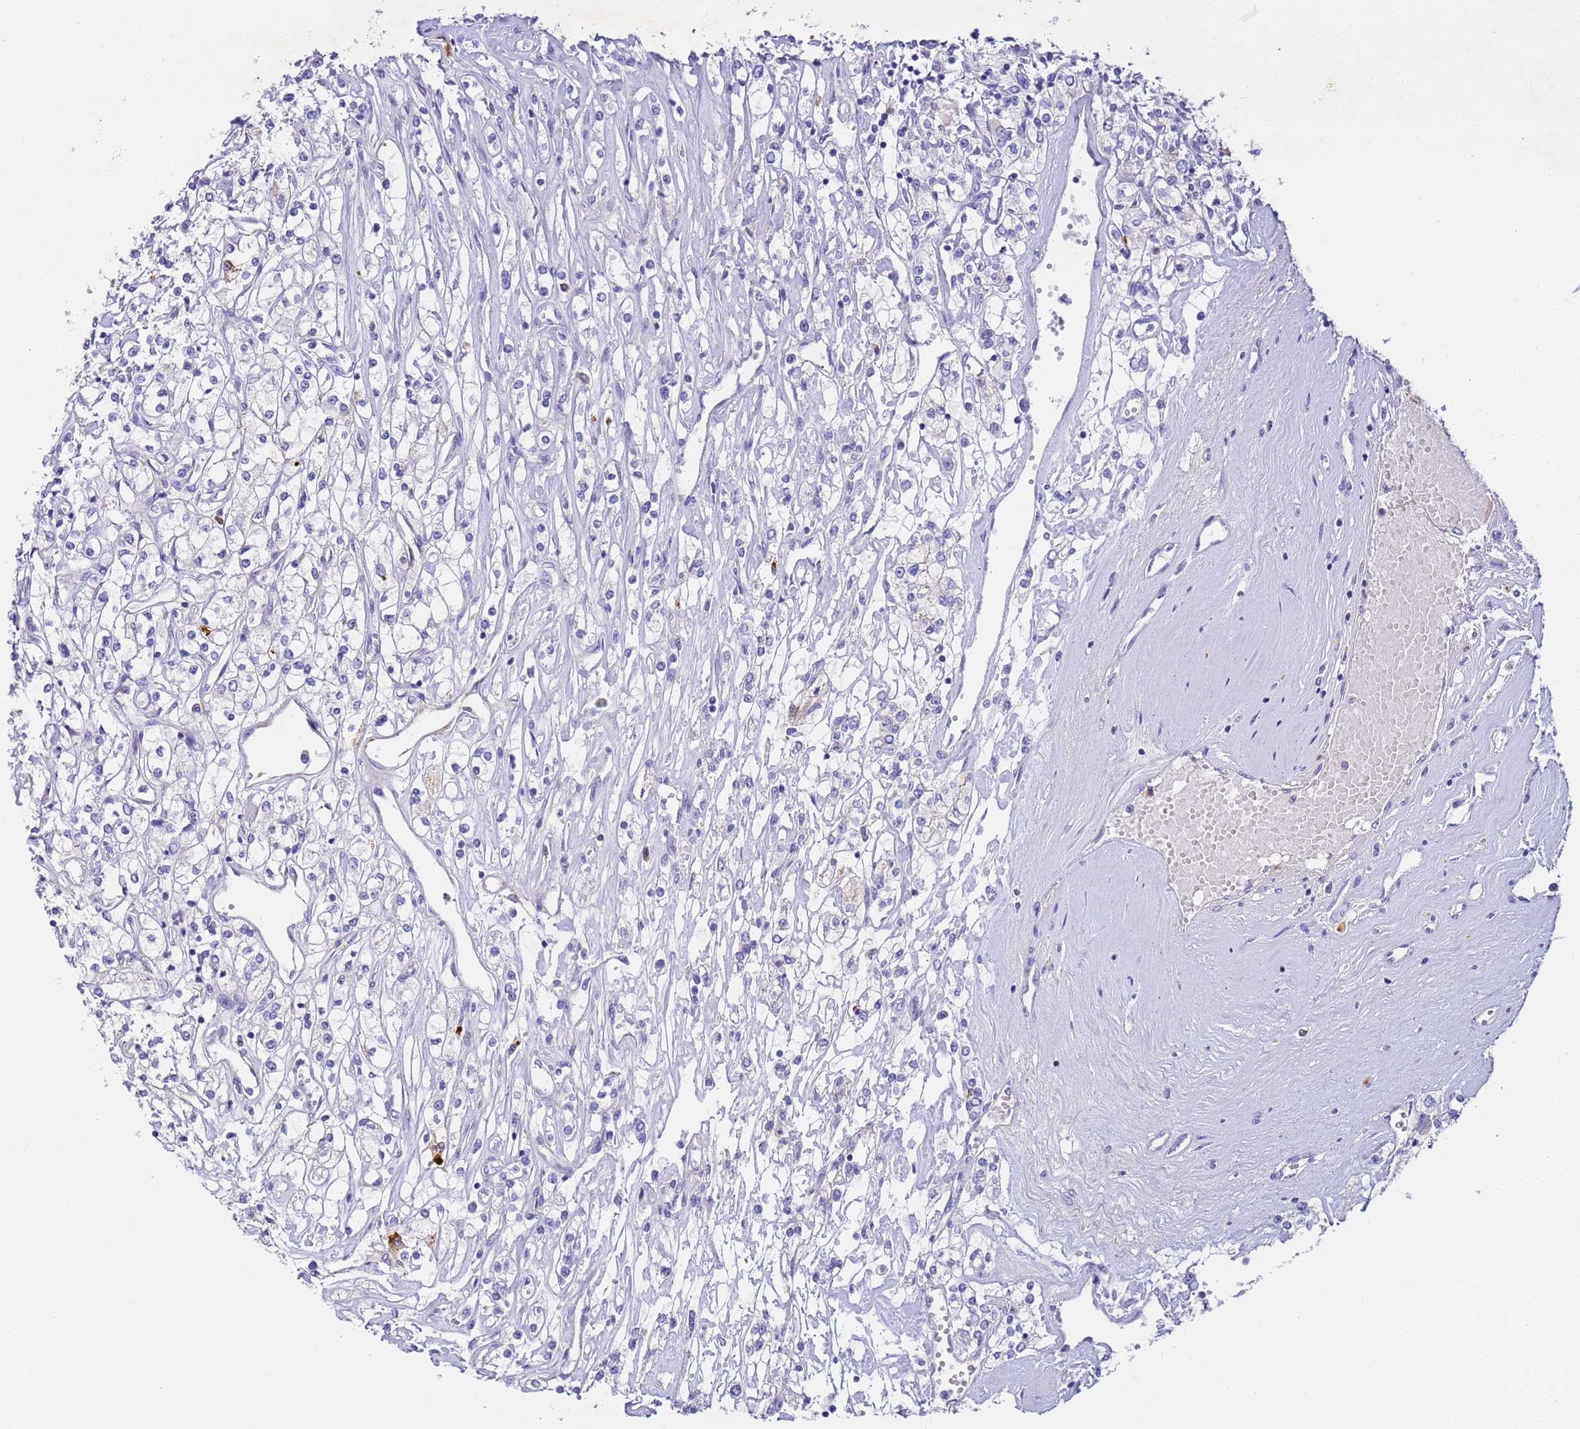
{"staining": {"intensity": "negative", "quantity": "none", "location": "none"}, "tissue": "renal cancer", "cell_type": "Tumor cells", "image_type": "cancer", "snomed": [{"axis": "morphology", "description": "Adenocarcinoma, NOS"}, {"axis": "topography", "description": "Kidney"}], "caption": "There is no significant expression in tumor cells of renal cancer (adenocarcinoma).", "gene": "CFHR2", "patient": {"sex": "female", "age": 59}}